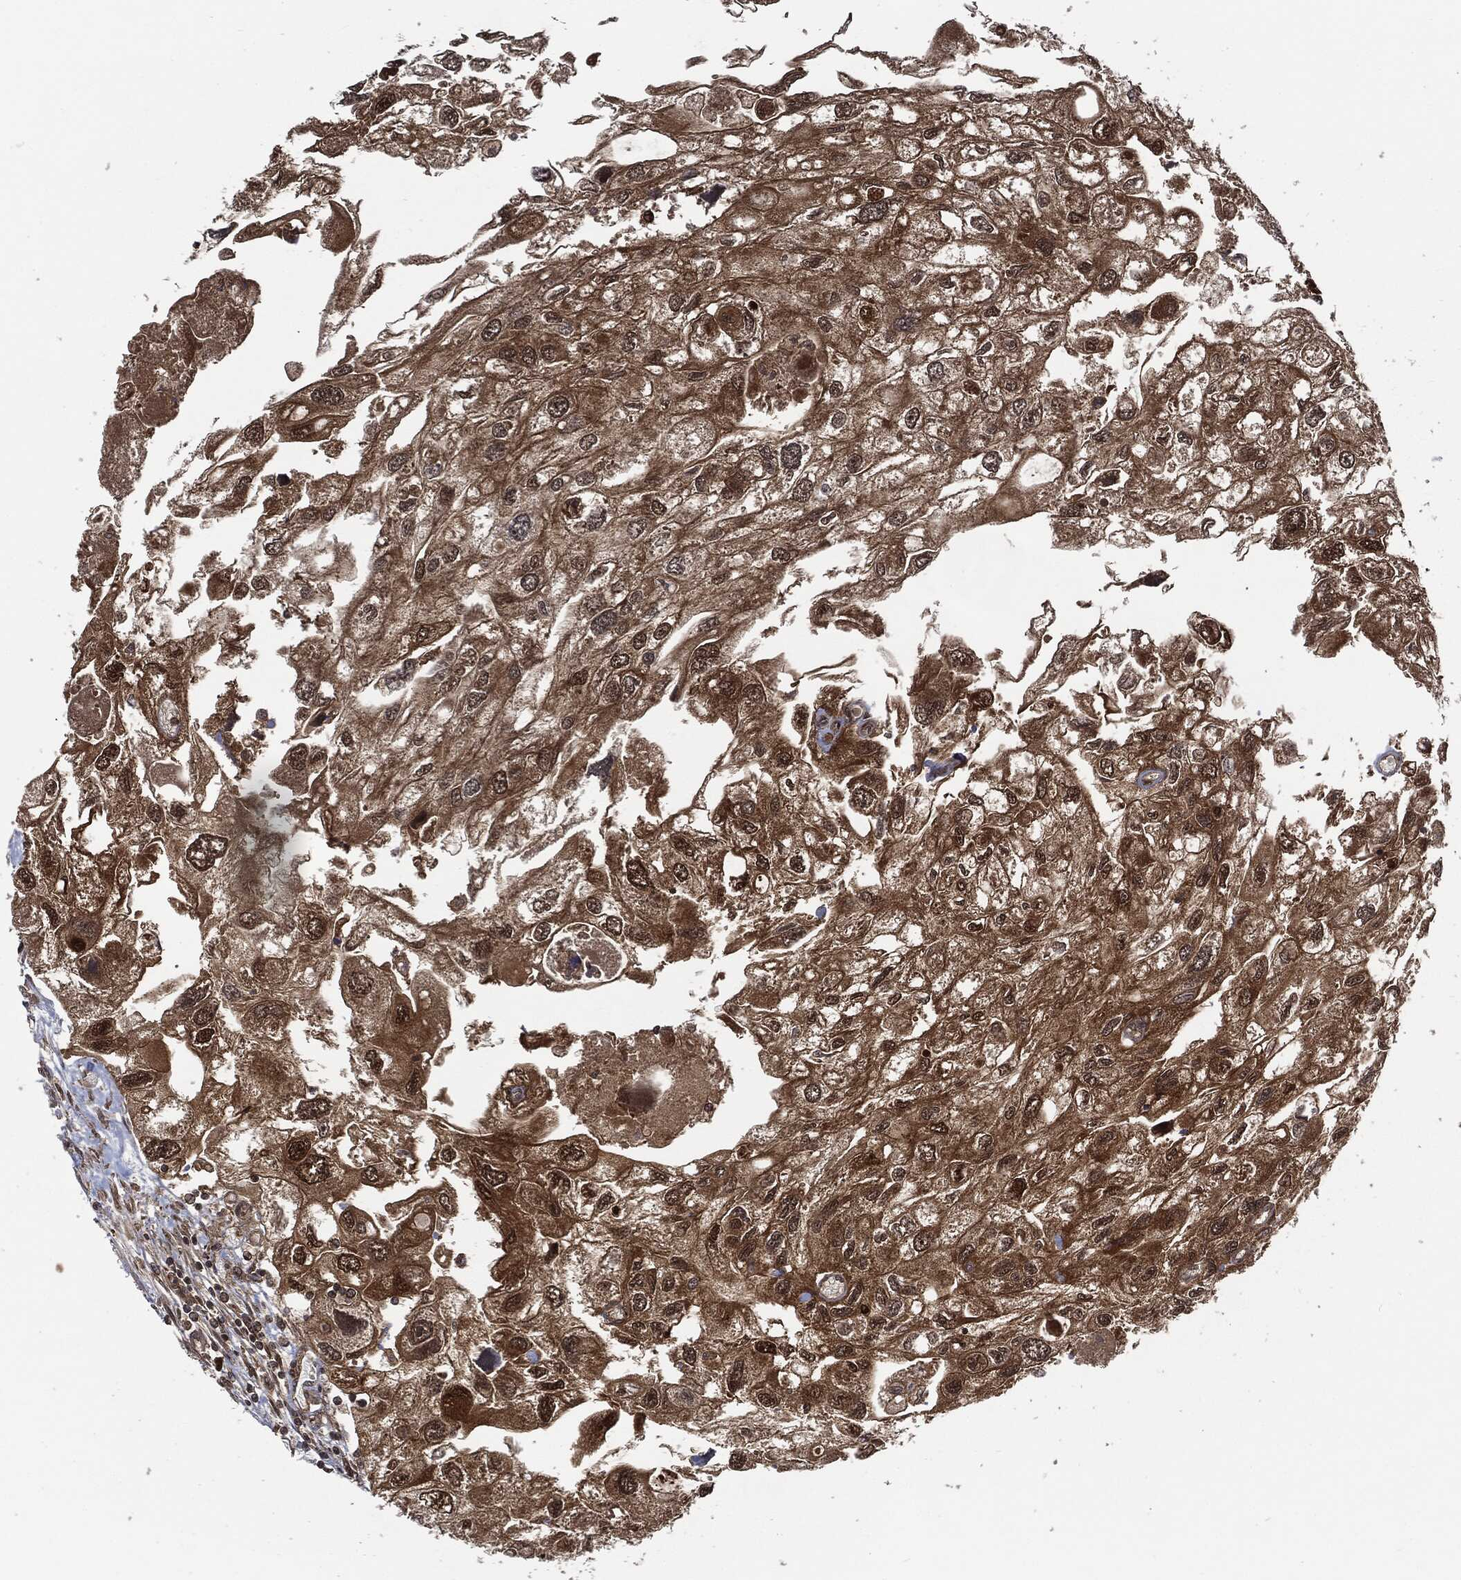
{"staining": {"intensity": "moderate", "quantity": ">75%", "location": "cytoplasmic/membranous,nuclear"}, "tissue": "urothelial cancer", "cell_type": "Tumor cells", "image_type": "cancer", "snomed": [{"axis": "morphology", "description": "Urothelial carcinoma, High grade"}, {"axis": "topography", "description": "Urinary bladder"}], "caption": "IHC histopathology image of neoplastic tissue: urothelial cancer stained using immunohistochemistry demonstrates medium levels of moderate protein expression localized specifically in the cytoplasmic/membranous and nuclear of tumor cells, appearing as a cytoplasmic/membranous and nuclear brown color.", "gene": "CUTA", "patient": {"sex": "male", "age": 59}}